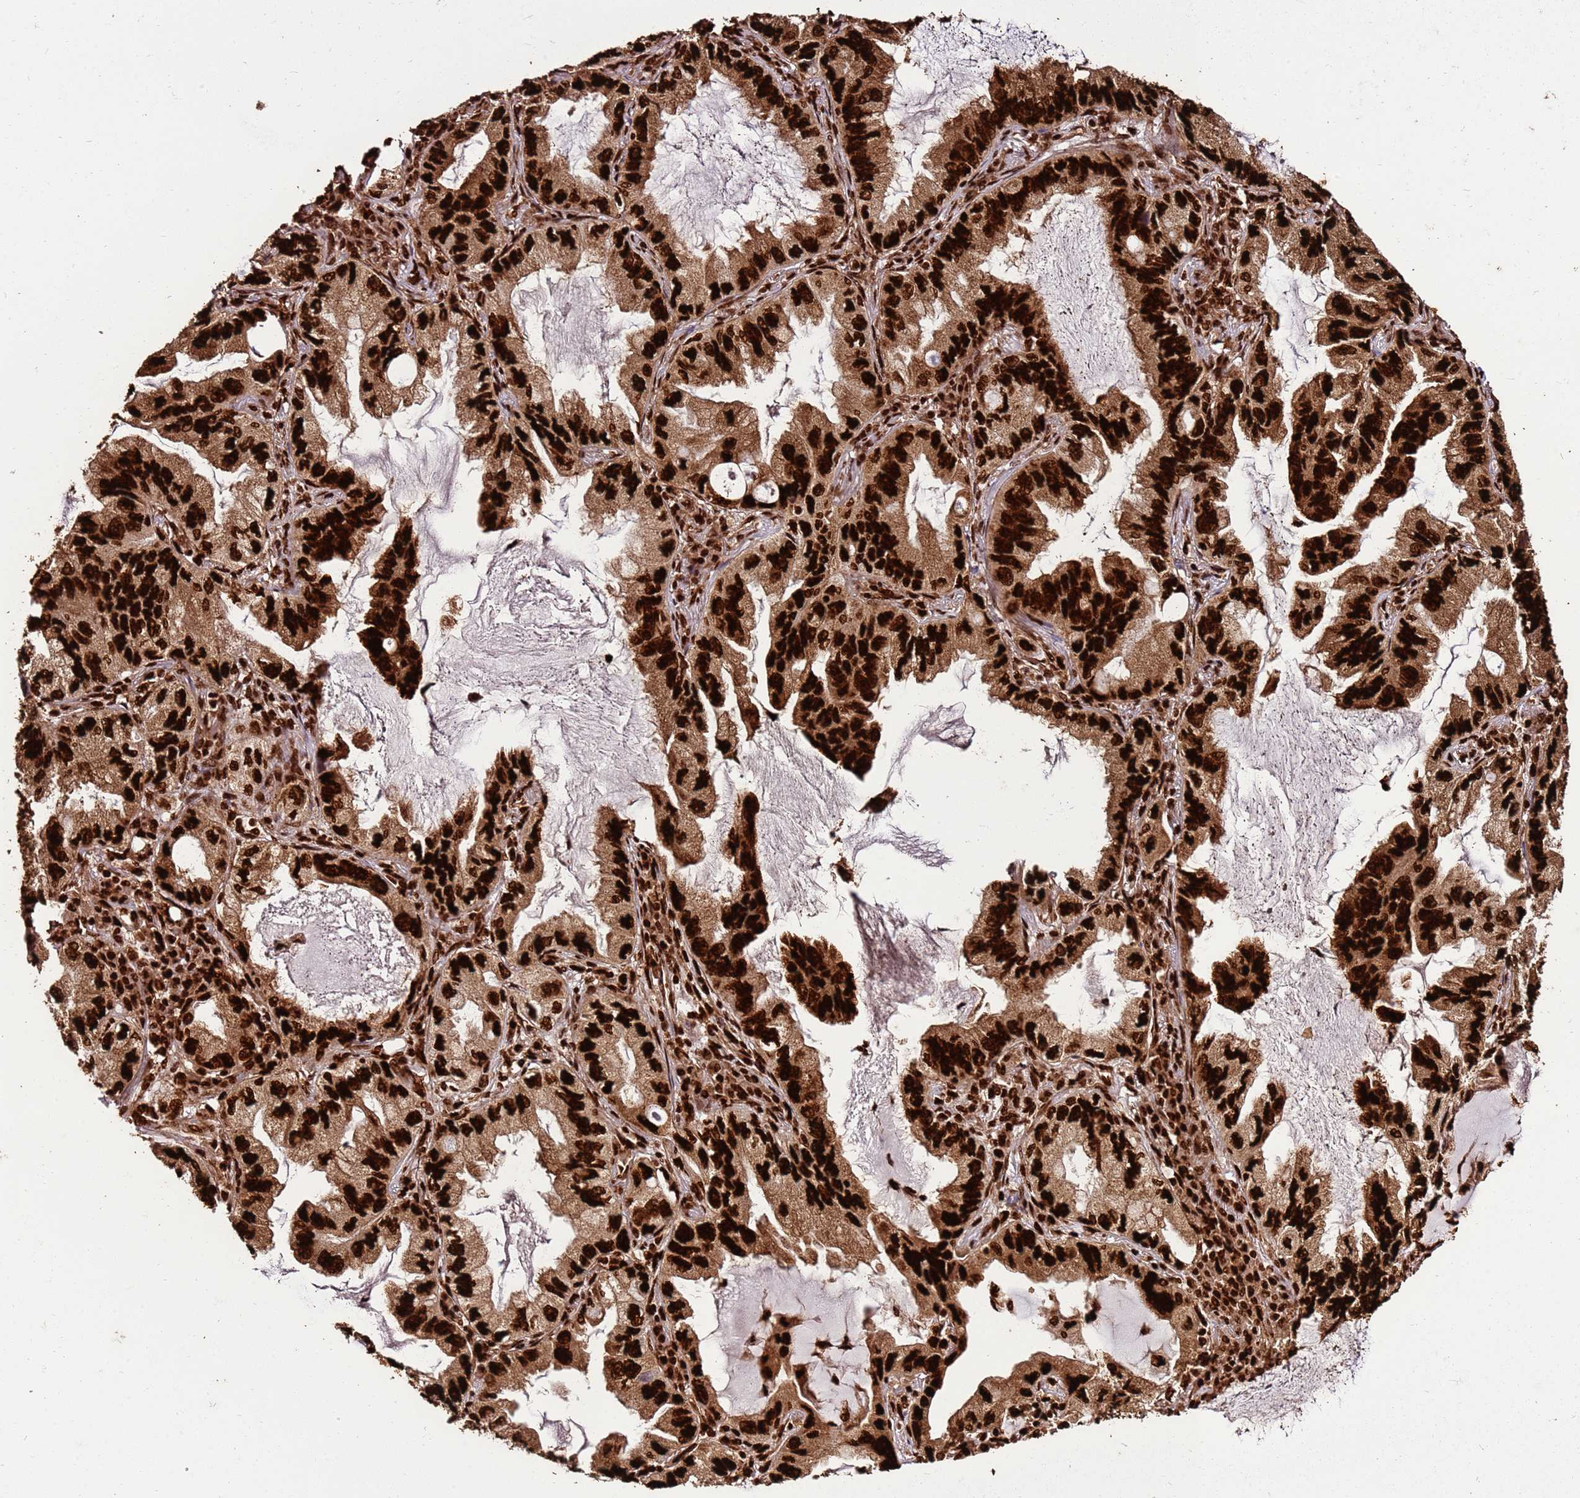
{"staining": {"intensity": "strong", "quantity": ">75%", "location": "cytoplasmic/membranous,nuclear"}, "tissue": "lung cancer", "cell_type": "Tumor cells", "image_type": "cancer", "snomed": [{"axis": "morphology", "description": "Adenocarcinoma, NOS"}, {"axis": "topography", "description": "Lung"}], "caption": "Immunohistochemistry (IHC) photomicrograph of neoplastic tissue: lung cancer stained using IHC exhibits high levels of strong protein expression localized specifically in the cytoplasmic/membranous and nuclear of tumor cells, appearing as a cytoplasmic/membranous and nuclear brown color.", "gene": "HNRNPAB", "patient": {"sex": "female", "age": 69}}